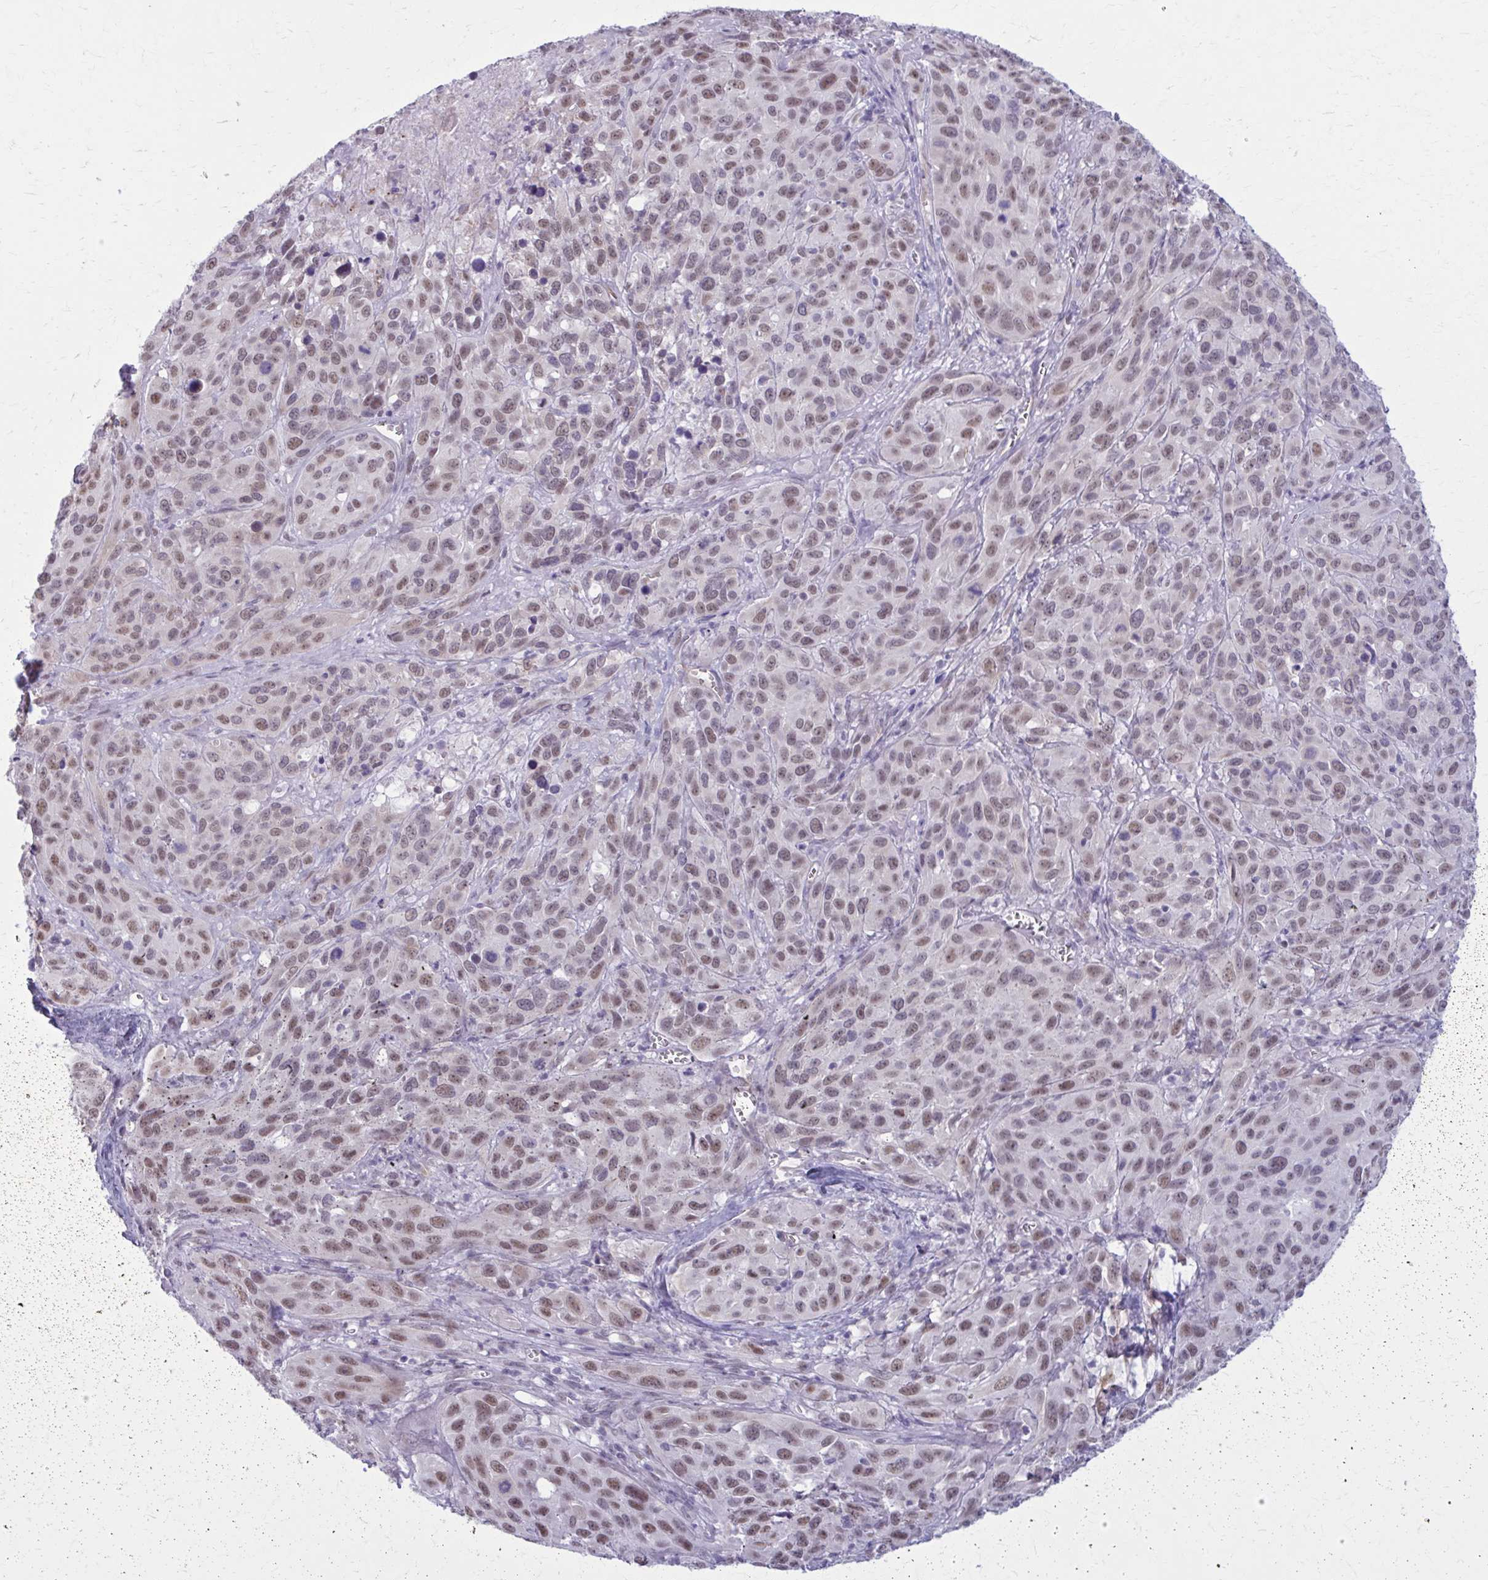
{"staining": {"intensity": "weak", "quantity": ">75%", "location": "nuclear"}, "tissue": "cervical cancer", "cell_type": "Tumor cells", "image_type": "cancer", "snomed": [{"axis": "morphology", "description": "Normal tissue, NOS"}, {"axis": "morphology", "description": "Squamous cell carcinoma, NOS"}, {"axis": "topography", "description": "Cervix"}], "caption": "Immunohistochemistry (IHC) (DAB (3,3'-diaminobenzidine)) staining of human cervical squamous cell carcinoma exhibits weak nuclear protein staining in about >75% of tumor cells.", "gene": "NUMBL", "patient": {"sex": "female", "age": 51}}